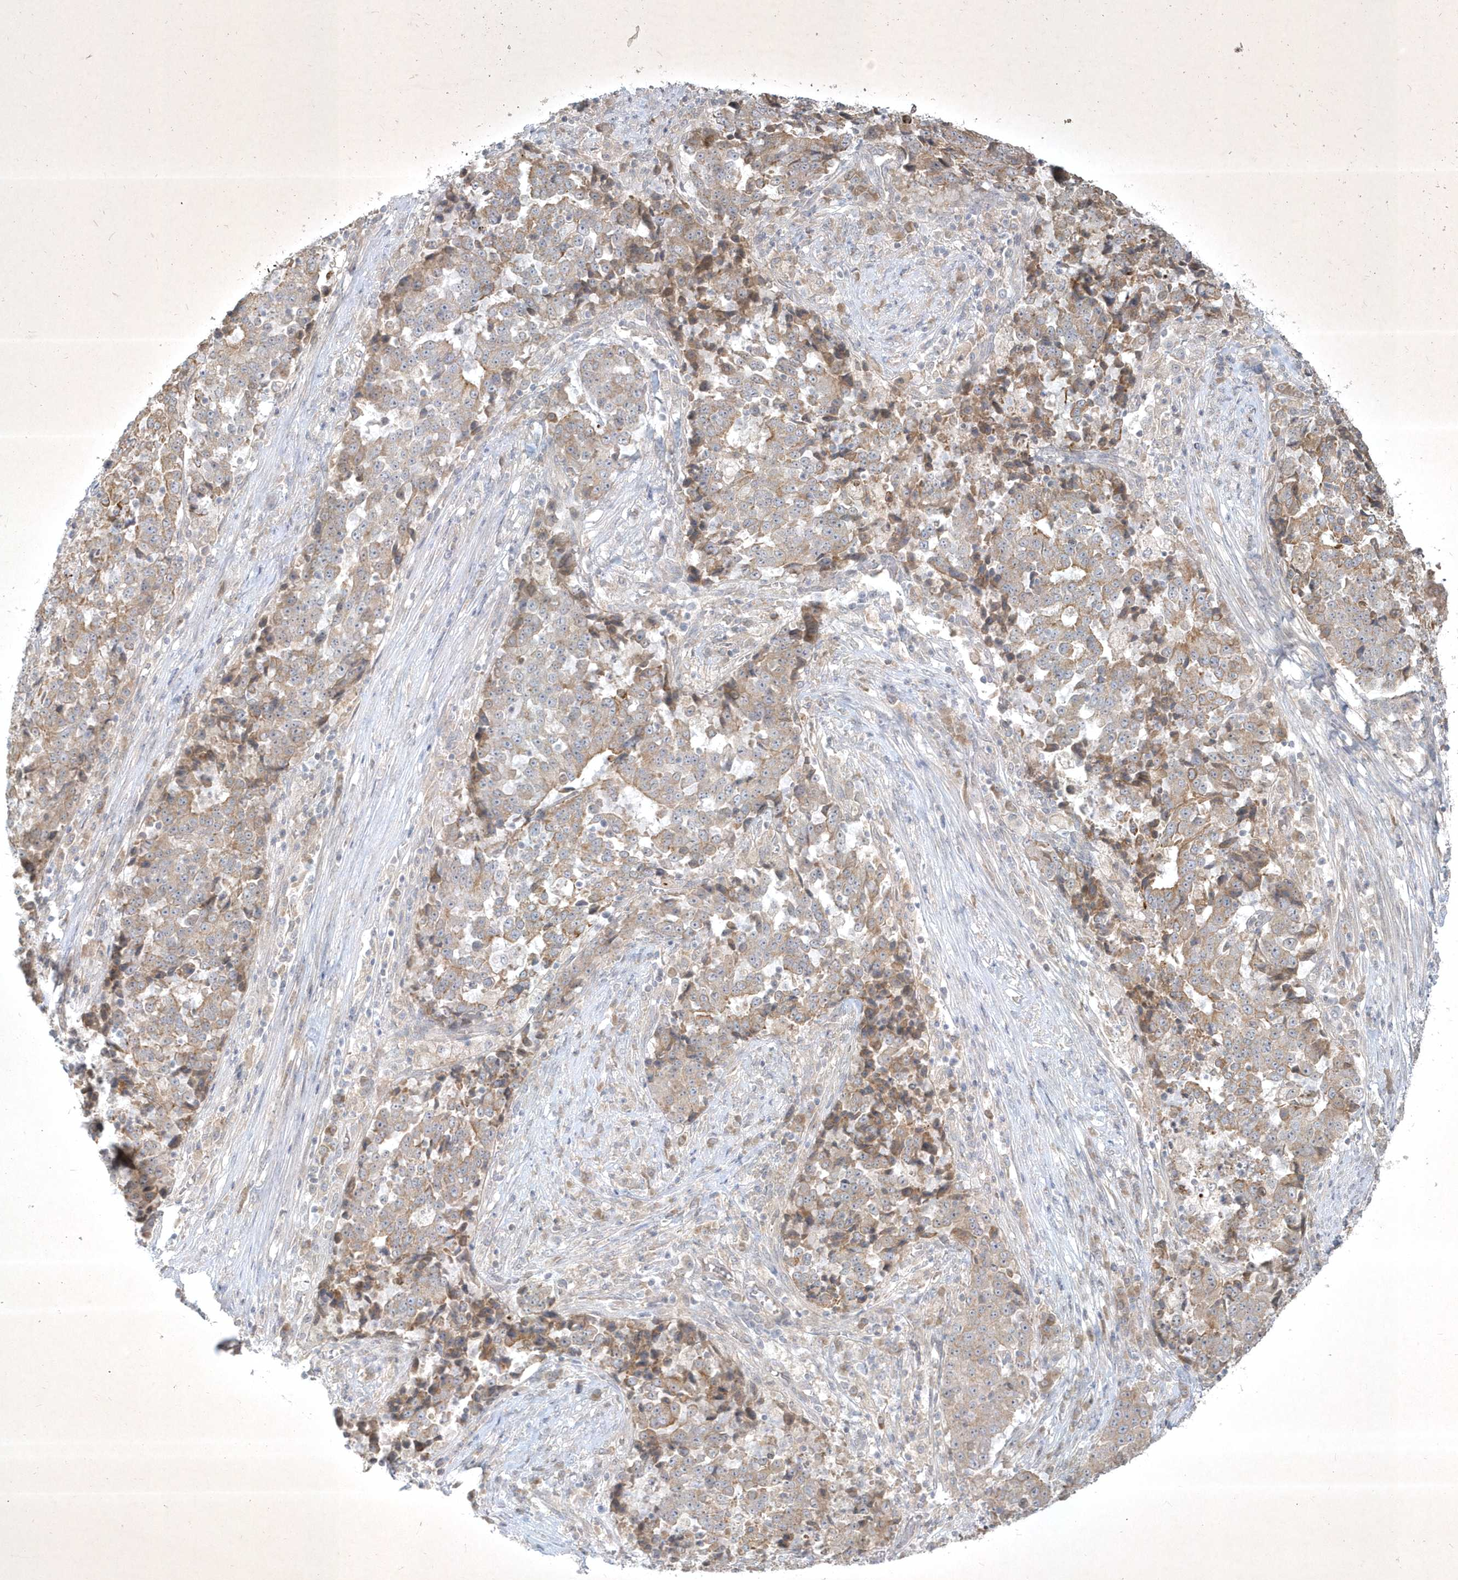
{"staining": {"intensity": "moderate", "quantity": "25%-75%", "location": "cytoplasmic/membranous"}, "tissue": "stomach cancer", "cell_type": "Tumor cells", "image_type": "cancer", "snomed": [{"axis": "morphology", "description": "Adenocarcinoma, NOS"}, {"axis": "topography", "description": "Stomach"}], "caption": "This photomicrograph reveals IHC staining of stomach cancer, with medium moderate cytoplasmic/membranous expression in about 25%-75% of tumor cells.", "gene": "BOD1", "patient": {"sex": "male", "age": 59}}